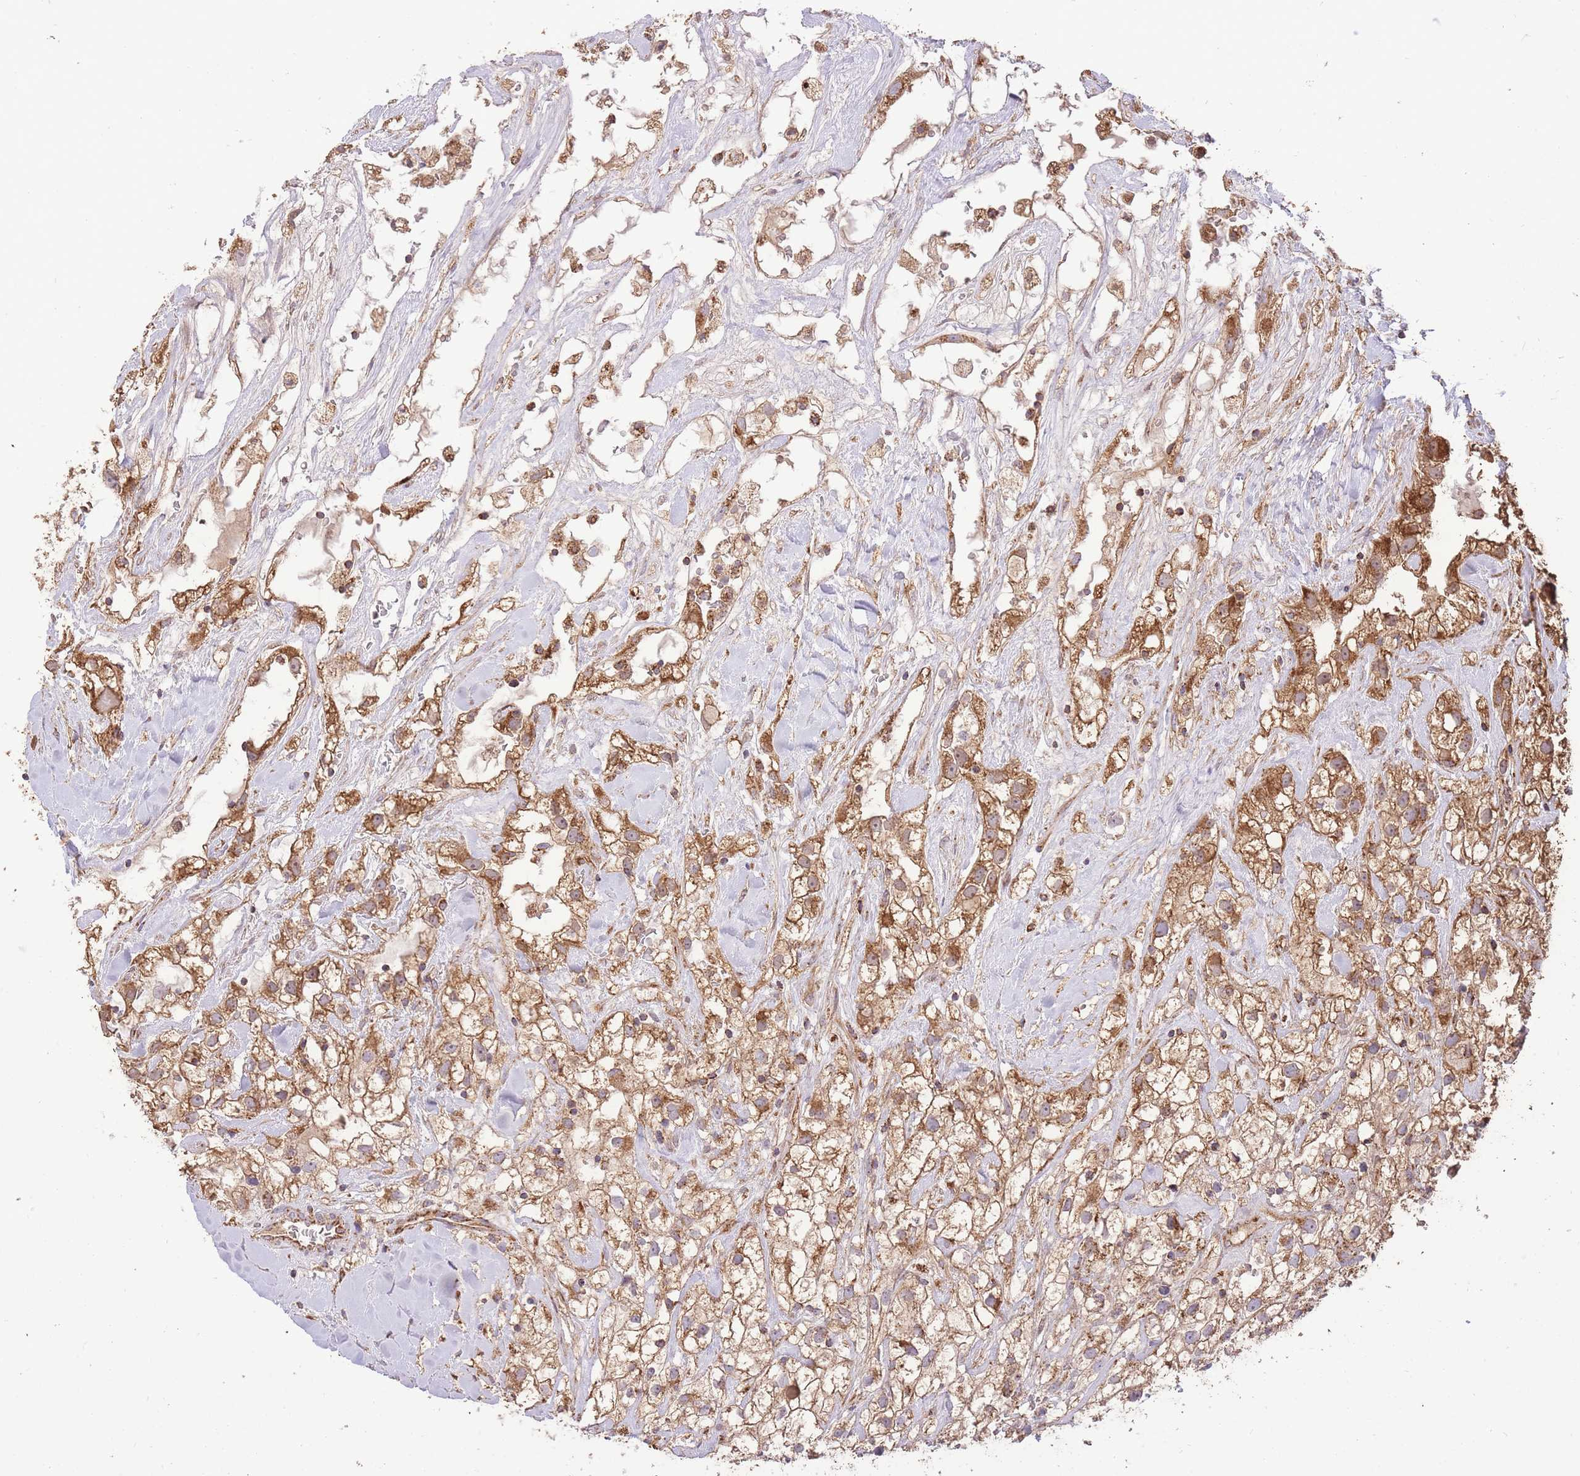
{"staining": {"intensity": "moderate", "quantity": ">75%", "location": "cytoplasmic/membranous"}, "tissue": "renal cancer", "cell_type": "Tumor cells", "image_type": "cancer", "snomed": [{"axis": "morphology", "description": "Adenocarcinoma, NOS"}, {"axis": "topography", "description": "Kidney"}], "caption": "Immunohistochemical staining of adenocarcinoma (renal) exhibits medium levels of moderate cytoplasmic/membranous staining in about >75% of tumor cells.", "gene": "PREP", "patient": {"sex": "male", "age": 59}}